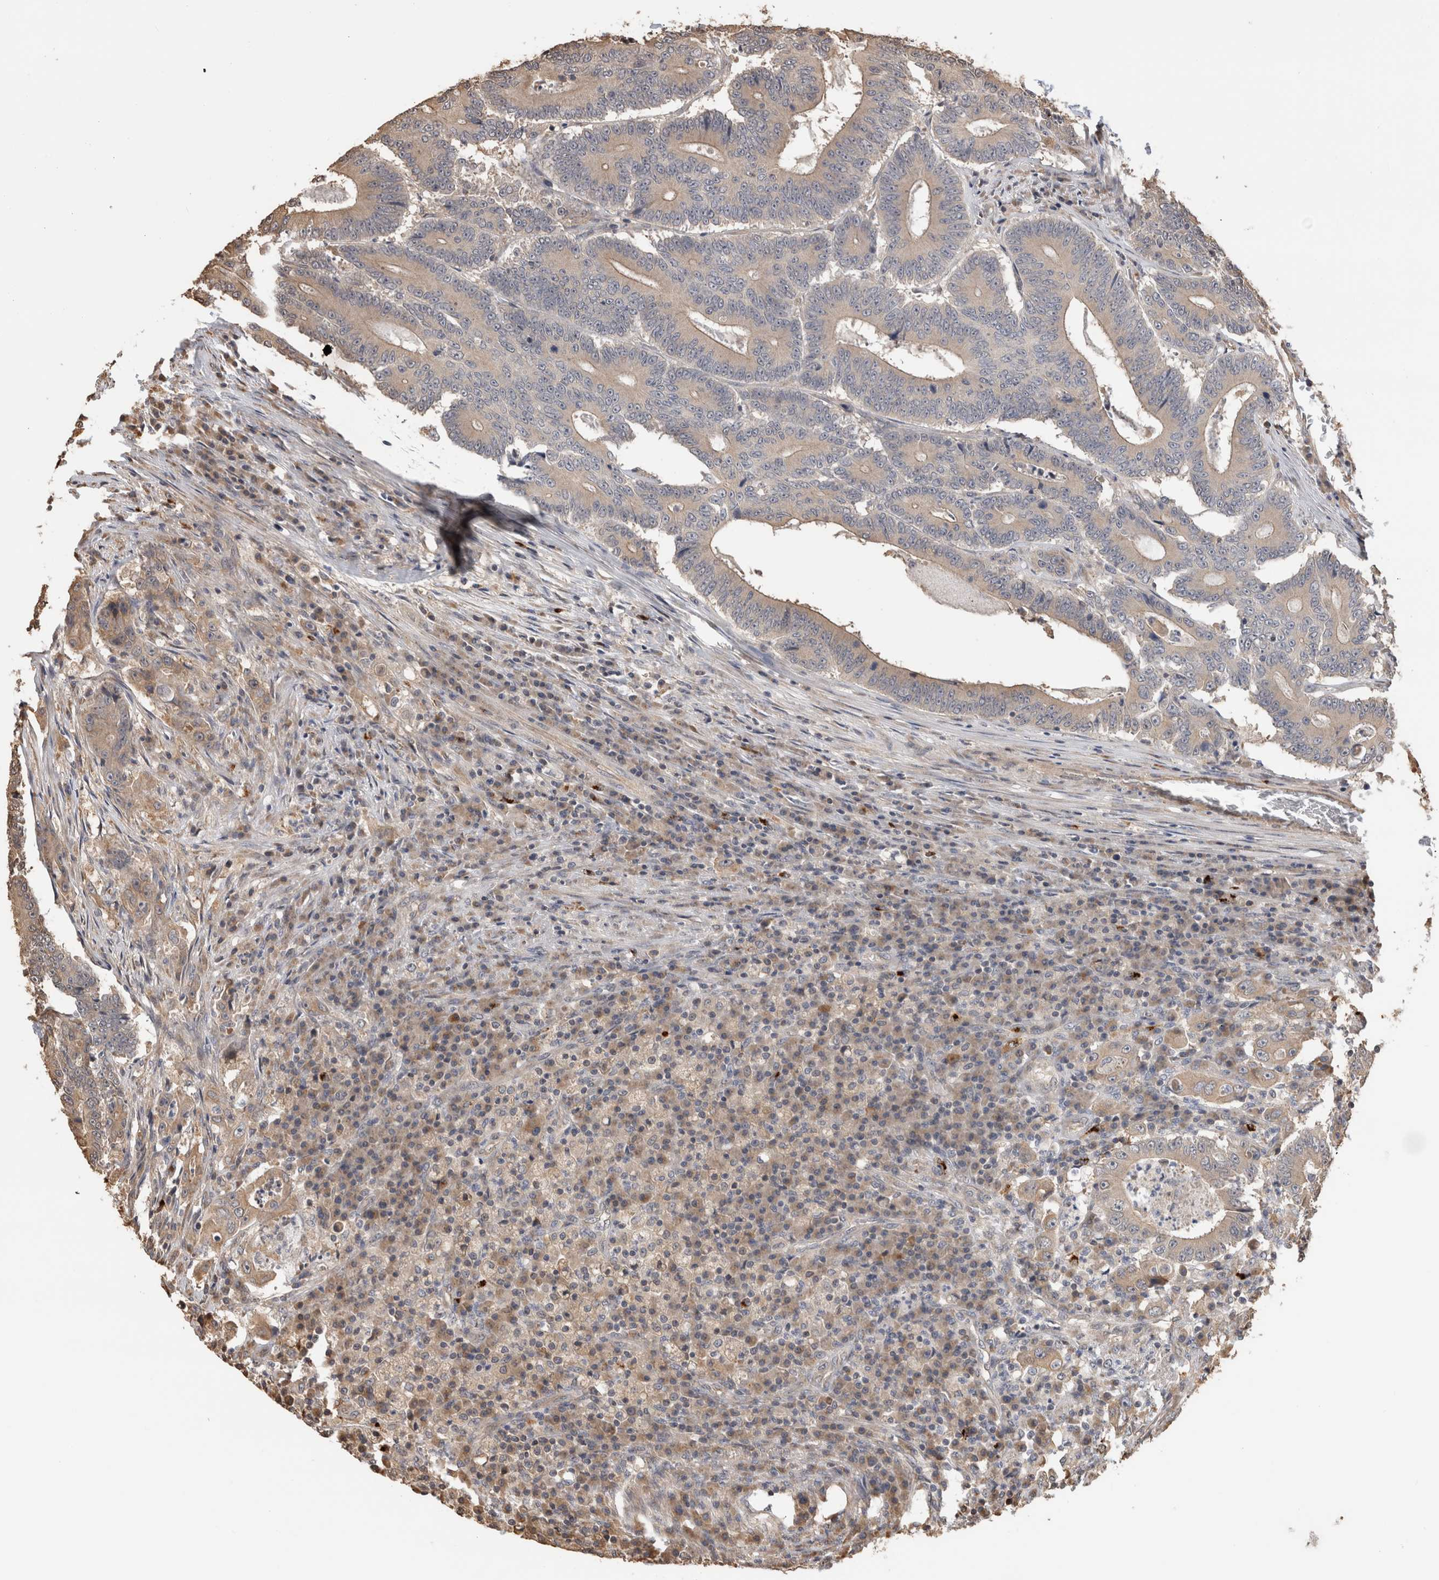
{"staining": {"intensity": "weak", "quantity": "25%-75%", "location": "cytoplasmic/membranous"}, "tissue": "colorectal cancer", "cell_type": "Tumor cells", "image_type": "cancer", "snomed": [{"axis": "morphology", "description": "Adenocarcinoma, NOS"}, {"axis": "topography", "description": "Colon"}], "caption": "This is an image of immunohistochemistry (IHC) staining of colorectal cancer (adenocarcinoma), which shows weak positivity in the cytoplasmic/membranous of tumor cells.", "gene": "CLIP1", "patient": {"sex": "male", "age": 83}}